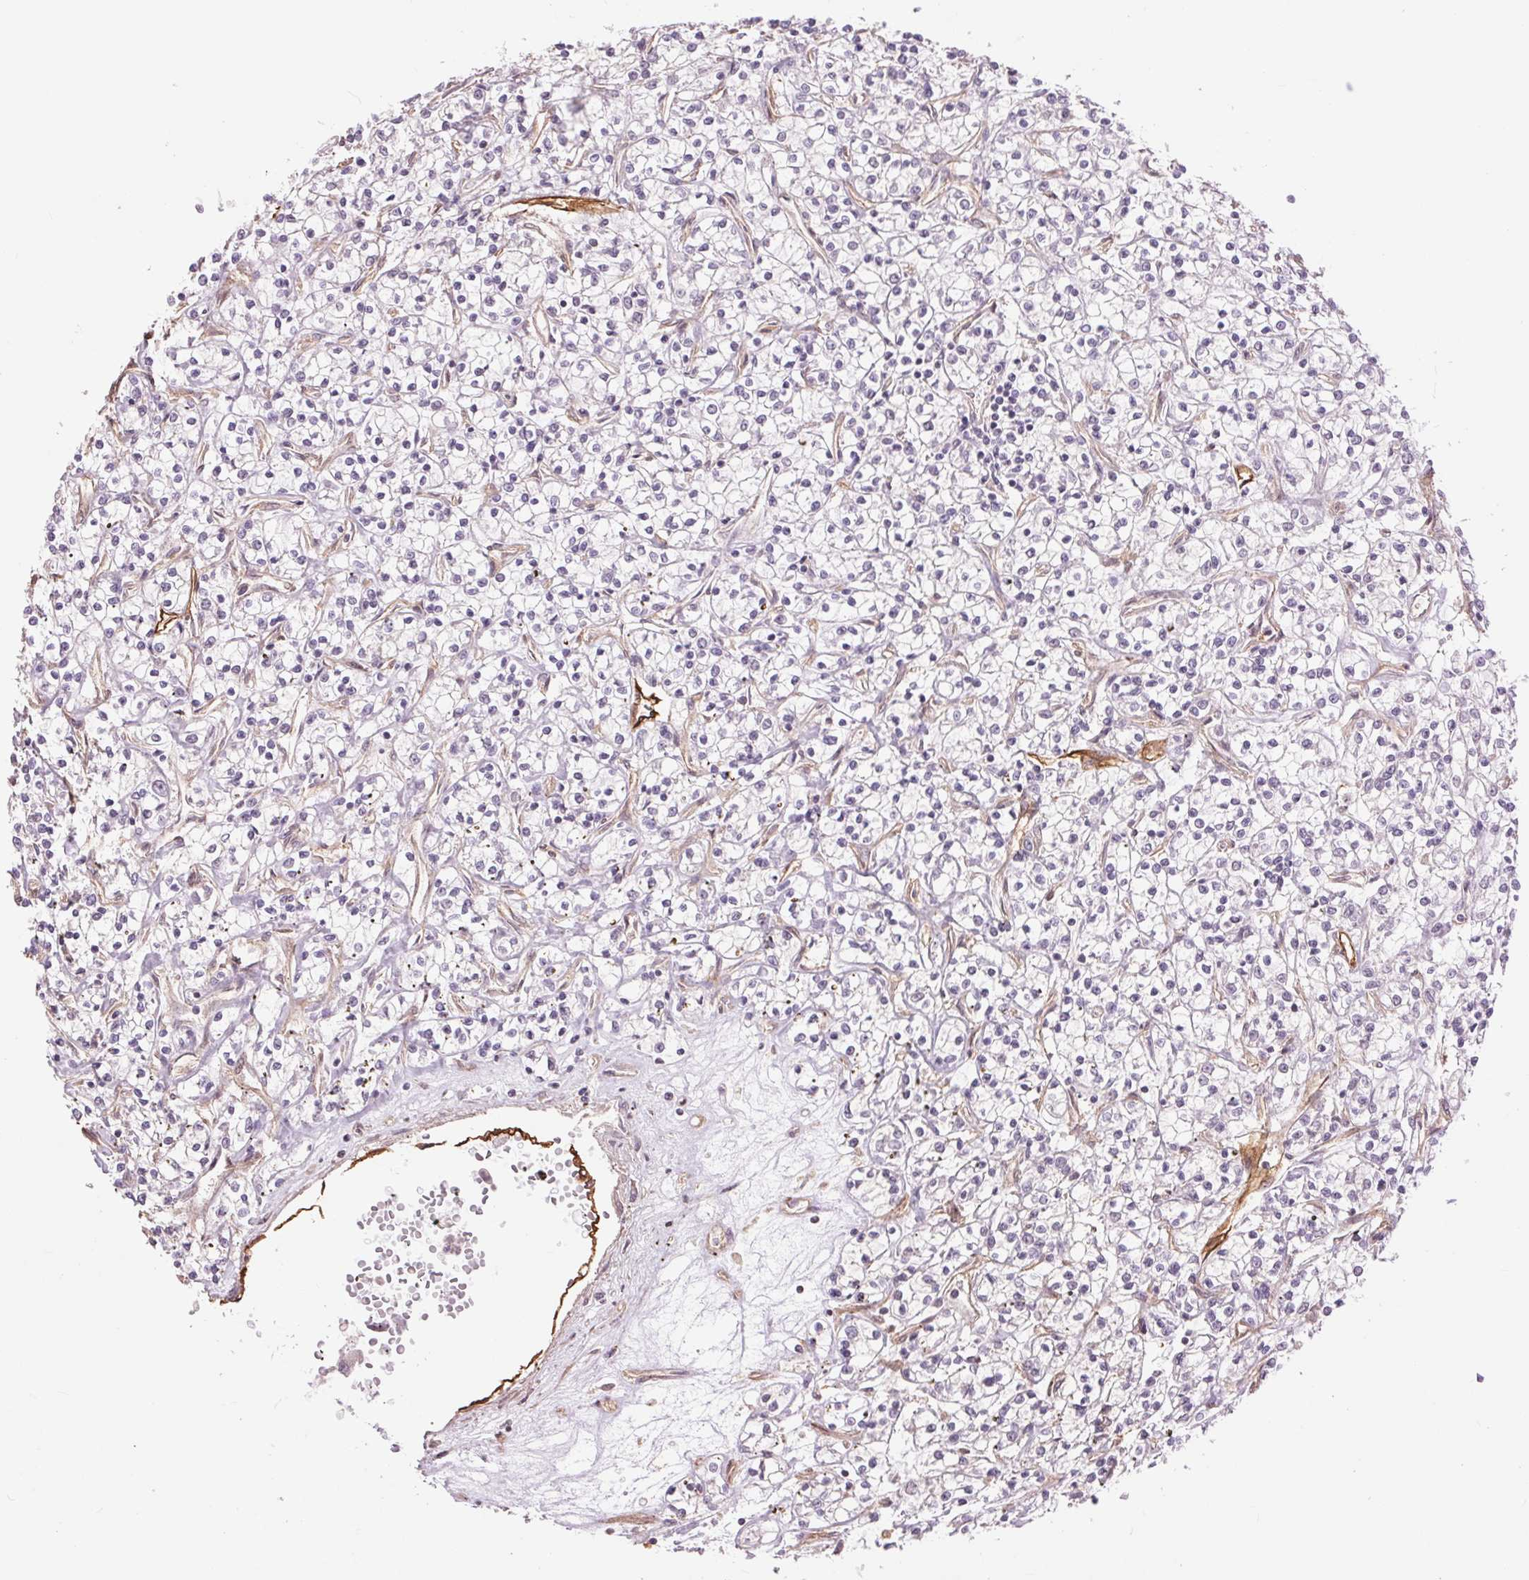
{"staining": {"intensity": "negative", "quantity": "none", "location": "none"}, "tissue": "renal cancer", "cell_type": "Tumor cells", "image_type": "cancer", "snomed": [{"axis": "morphology", "description": "Adenocarcinoma, NOS"}, {"axis": "topography", "description": "Kidney"}], "caption": "A high-resolution micrograph shows IHC staining of renal cancer (adenocarcinoma), which reveals no significant staining in tumor cells. (DAB immunohistochemistry with hematoxylin counter stain).", "gene": "PALM", "patient": {"sex": "female", "age": 59}}